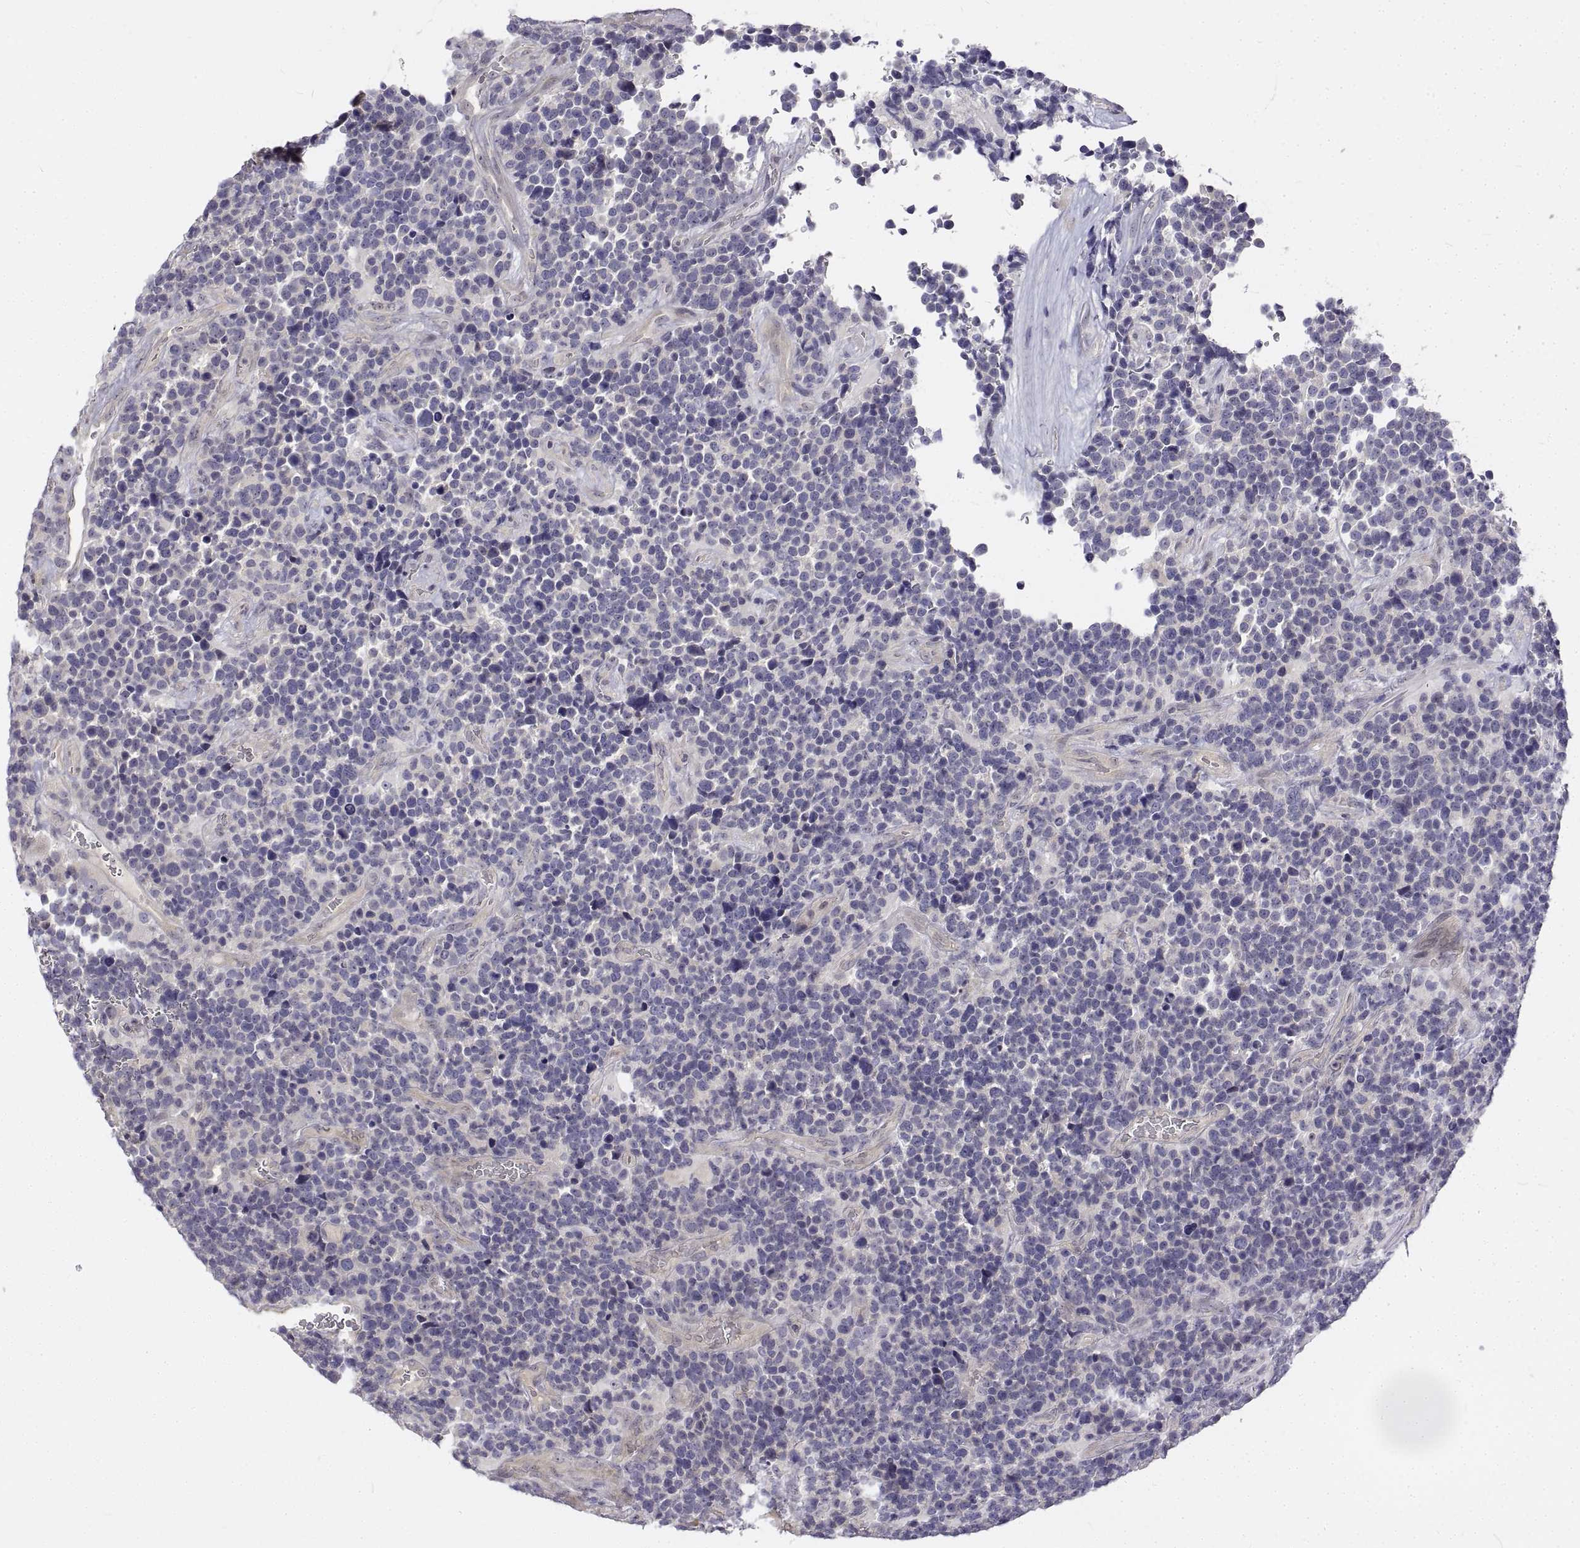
{"staining": {"intensity": "negative", "quantity": "none", "location": "none"}, "tissue": "glioma", "cell_type": "Tumor cells", "image_type": "cancer", "snomed": [{"axis": "morphology", "description": "Glioma, malignant, High grade"}, {"axis": "topography", "description": "Brain"}], "caption": "Immunohistochemistry (IHC) of human glioma exhibits no staining in tumor cells. (DAB (3,3'-diaminobenzidine) IHC with hematoxylin counter stain).", "gene": "ANO2", "patient": {"sex": "male", "age": 33}}